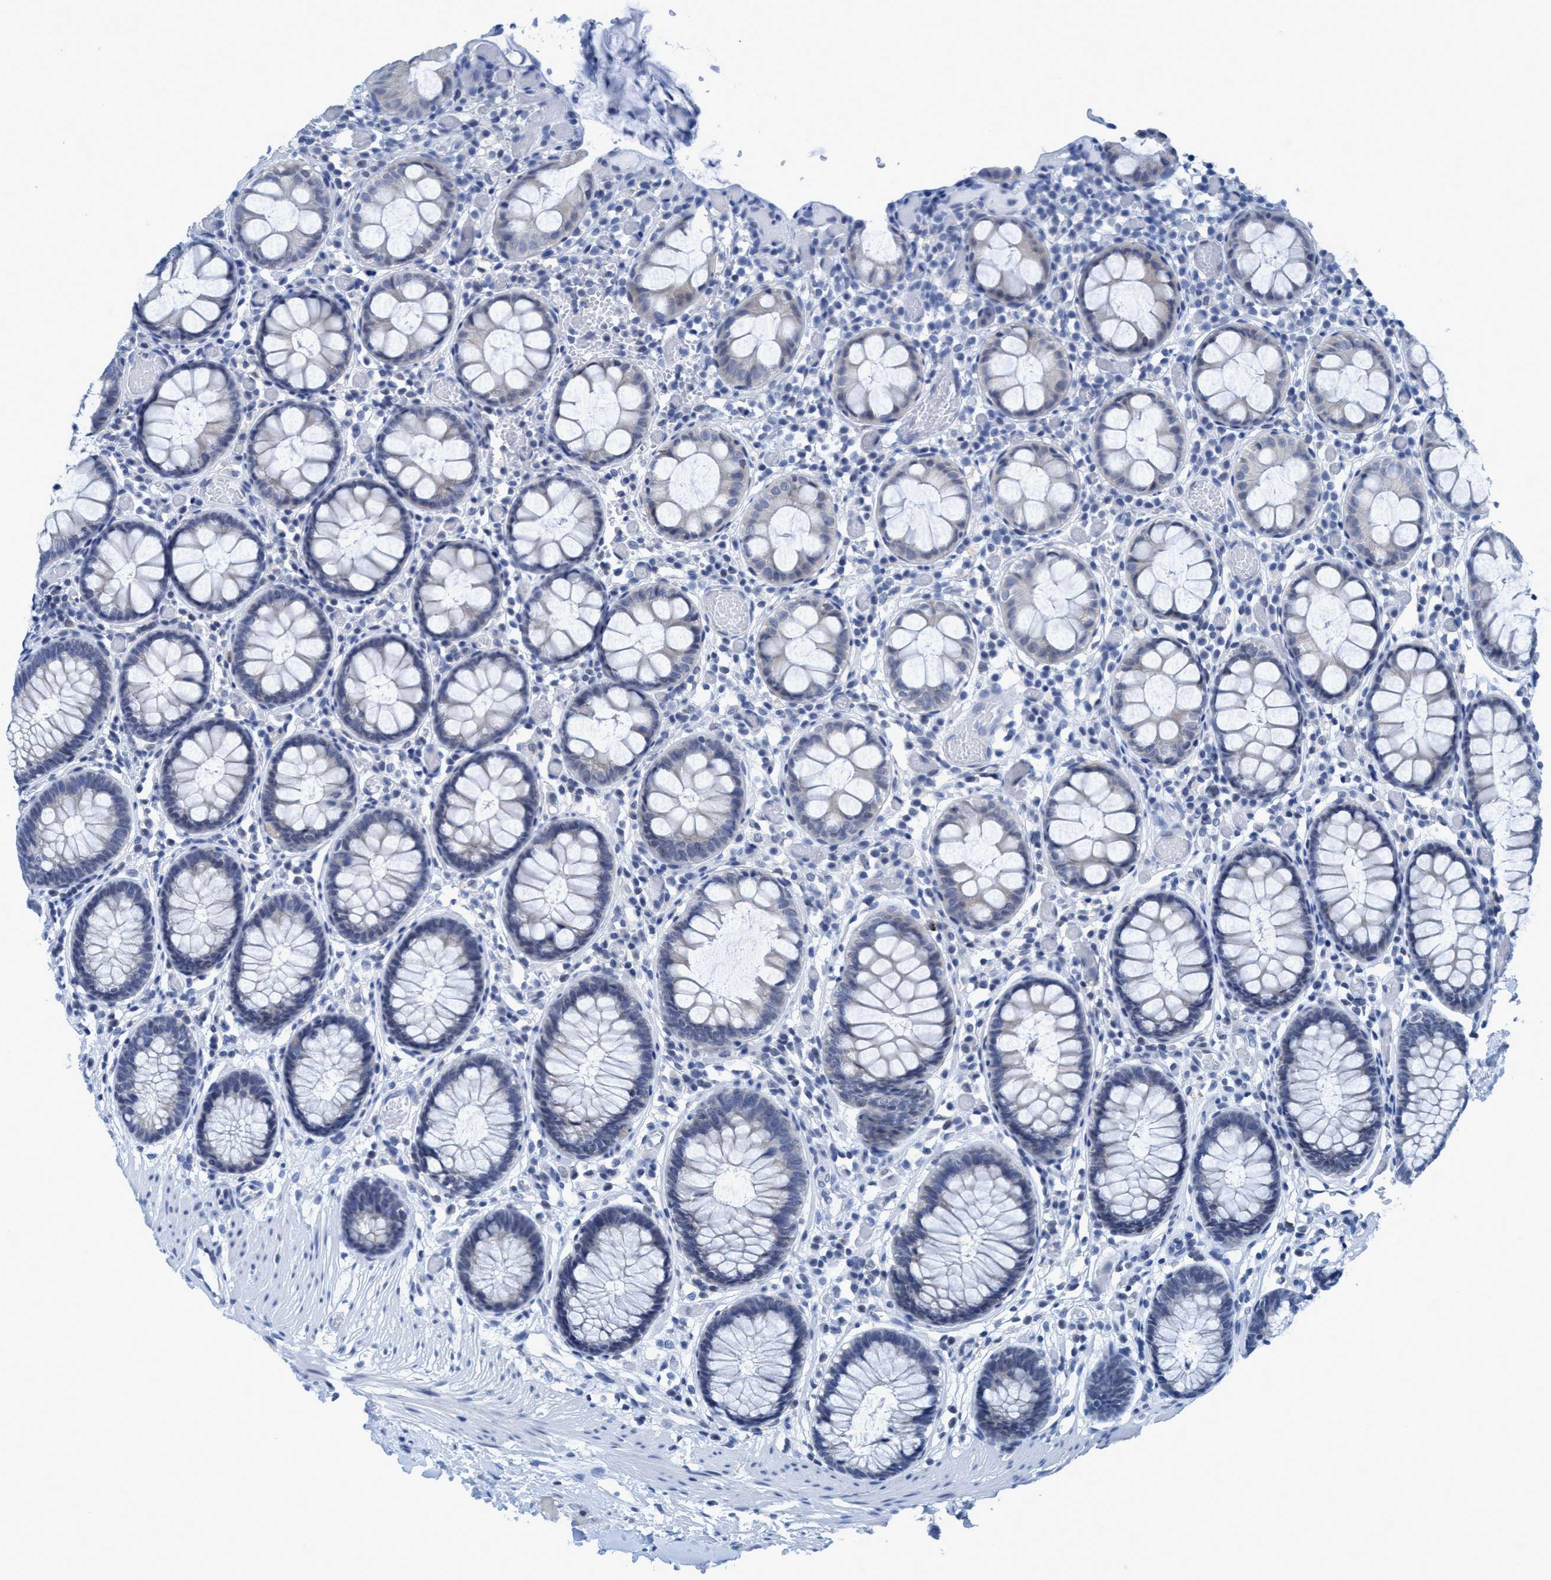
{"staining": {"intensity": "negative", "quantity": "none", "location": "none"}, "tissue": "colon", "cell_type": "Endothelial cells", "image_type": "normal", "snomed": [{"axis": "morphology", "description": "Normal tissue, NOS"}, {"axis": "topography", "description": "Colon"}], "caption": "This is an IHC histopathology image of normal colon. There is no expression in endothelial cells.", "gene": "DNAI1", "patient": {"sex": "male", "age": 14}}